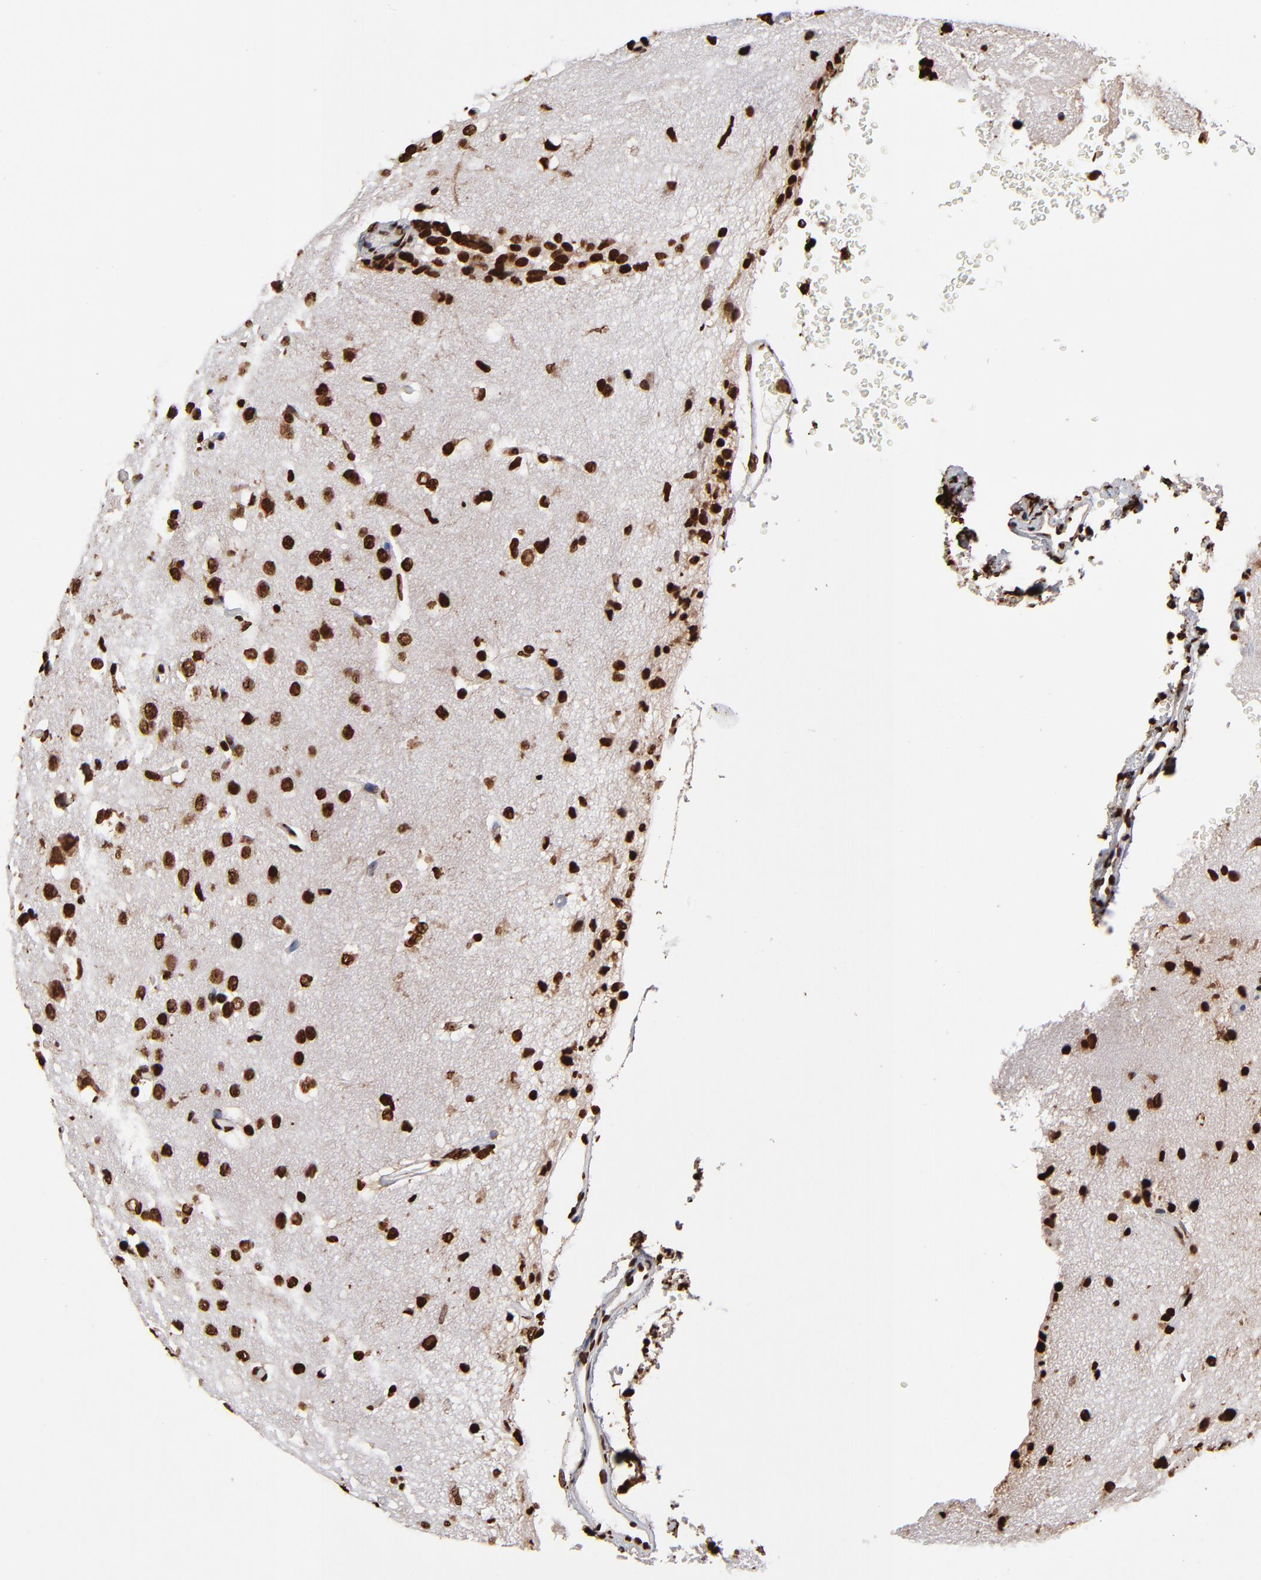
{"staining": {"intensity": "strong", "quantity": ">75%", "location": "nuclear"}, "tissue": "glioma", "cell_type": "Tumor cells", "image_type": "cancer", "snomed": [{"axis": "morphology", "description": "Glioma, malignant, High grade"}, {"axis": "topography", "description": "Brain"}], "caption": "Malignant glioma (high-grade) stained with a protein marker shows strong staining in tumor cells.", "gene": "ZNF544", "patient": {"sex": "male", "age": 68}}